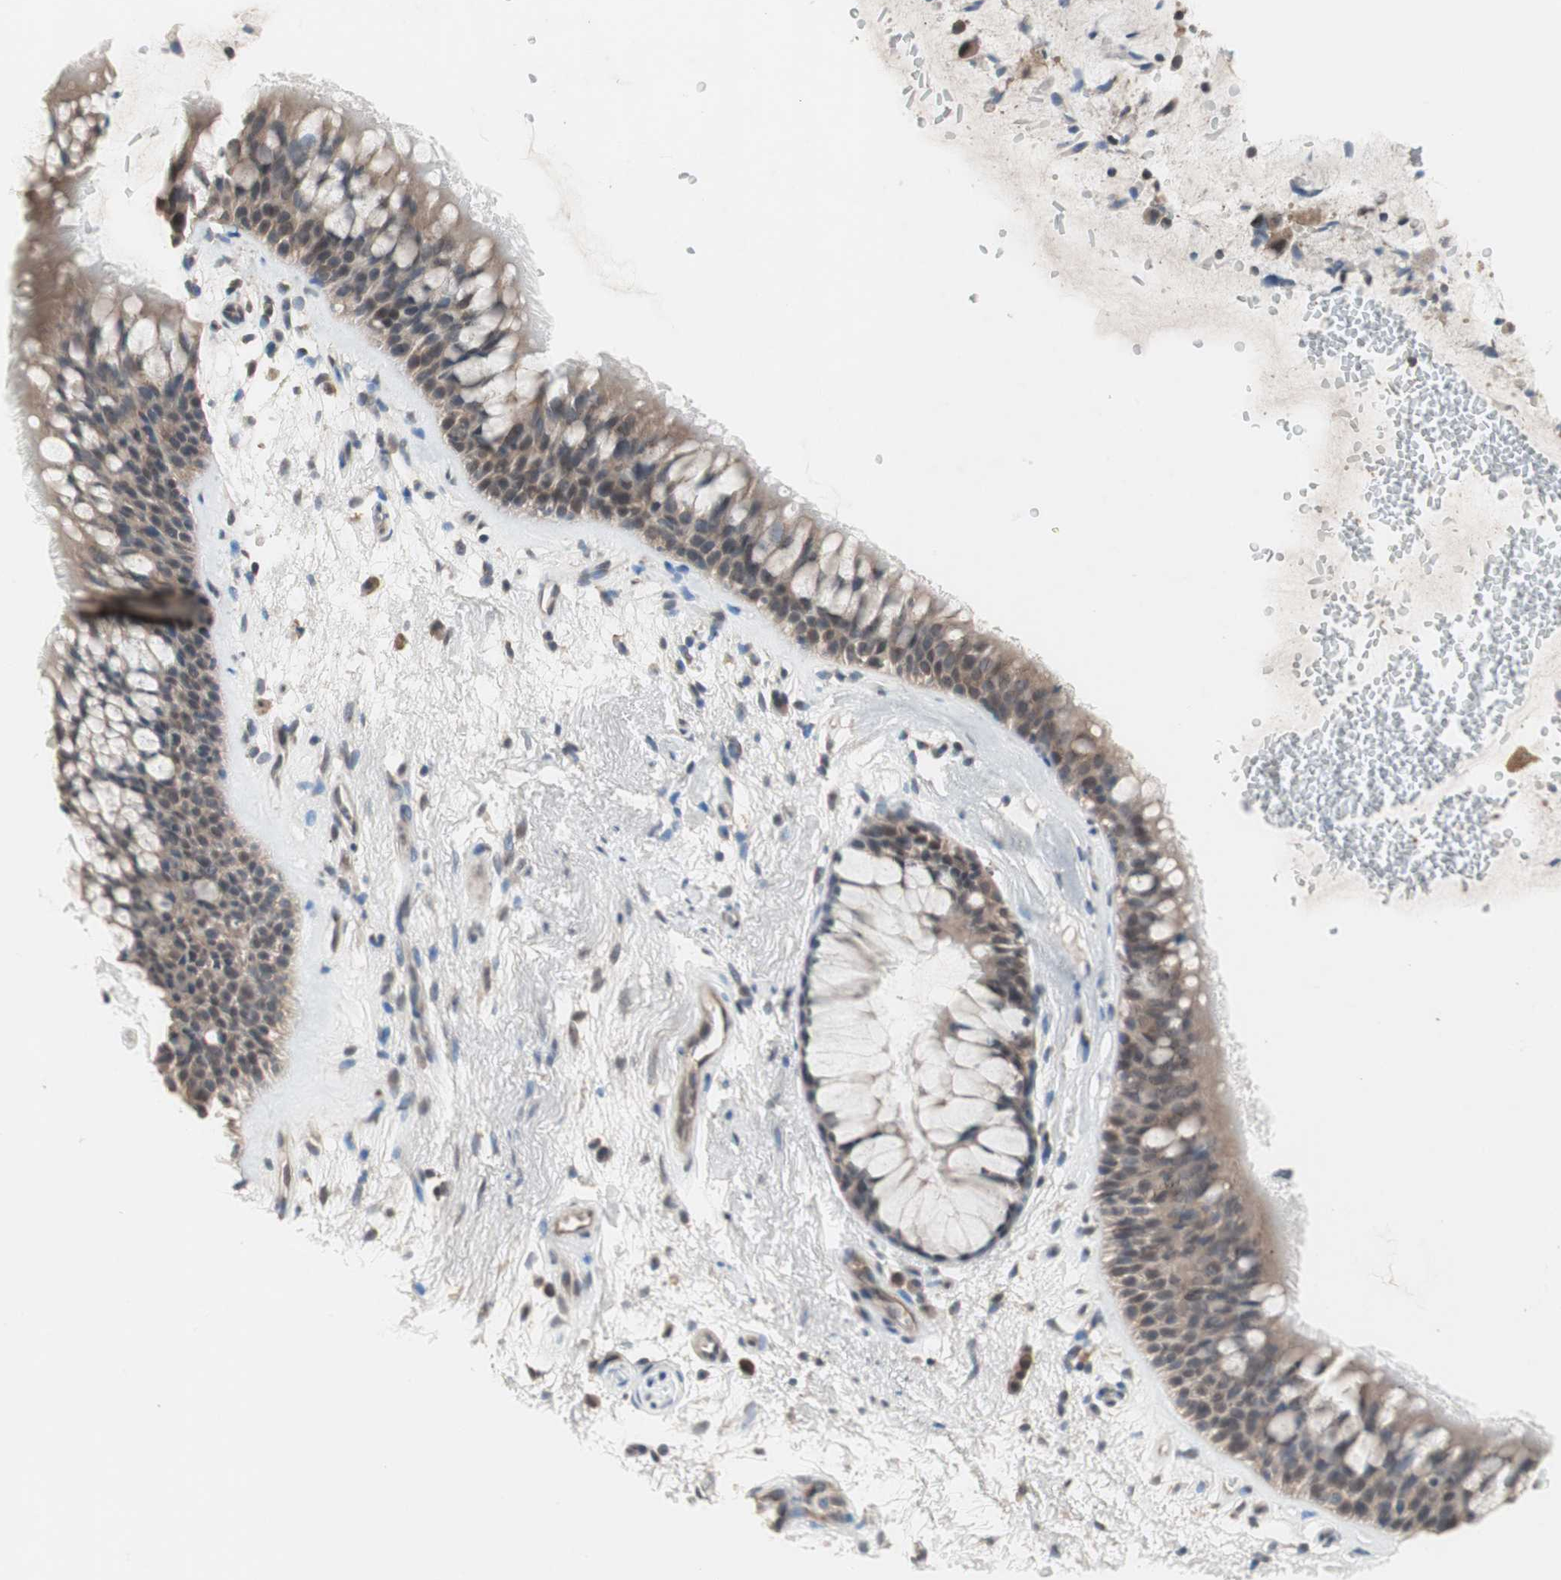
{"staining": {"intensity": "moderate", "quantity": ">75%", "location": "cytoplasmic/membranous"}, "tissue": "bronchus", "cell_type": "Respiratory epithelial cells", "image_type": "normal", "snomed": [{"axis": "morphology", "description": "Normal tissue, NOS"}, {"axis": "topography", "description": "Bronchus"}], "caption": "Immunohistochemical staining of normal bronchus displays >75% levels of moderate cytoplasmic/membranous protein staining in about >75% of respiratory epithelial cells.", "gene": "GART", "patient": {"sex": "female", "age": 54}}